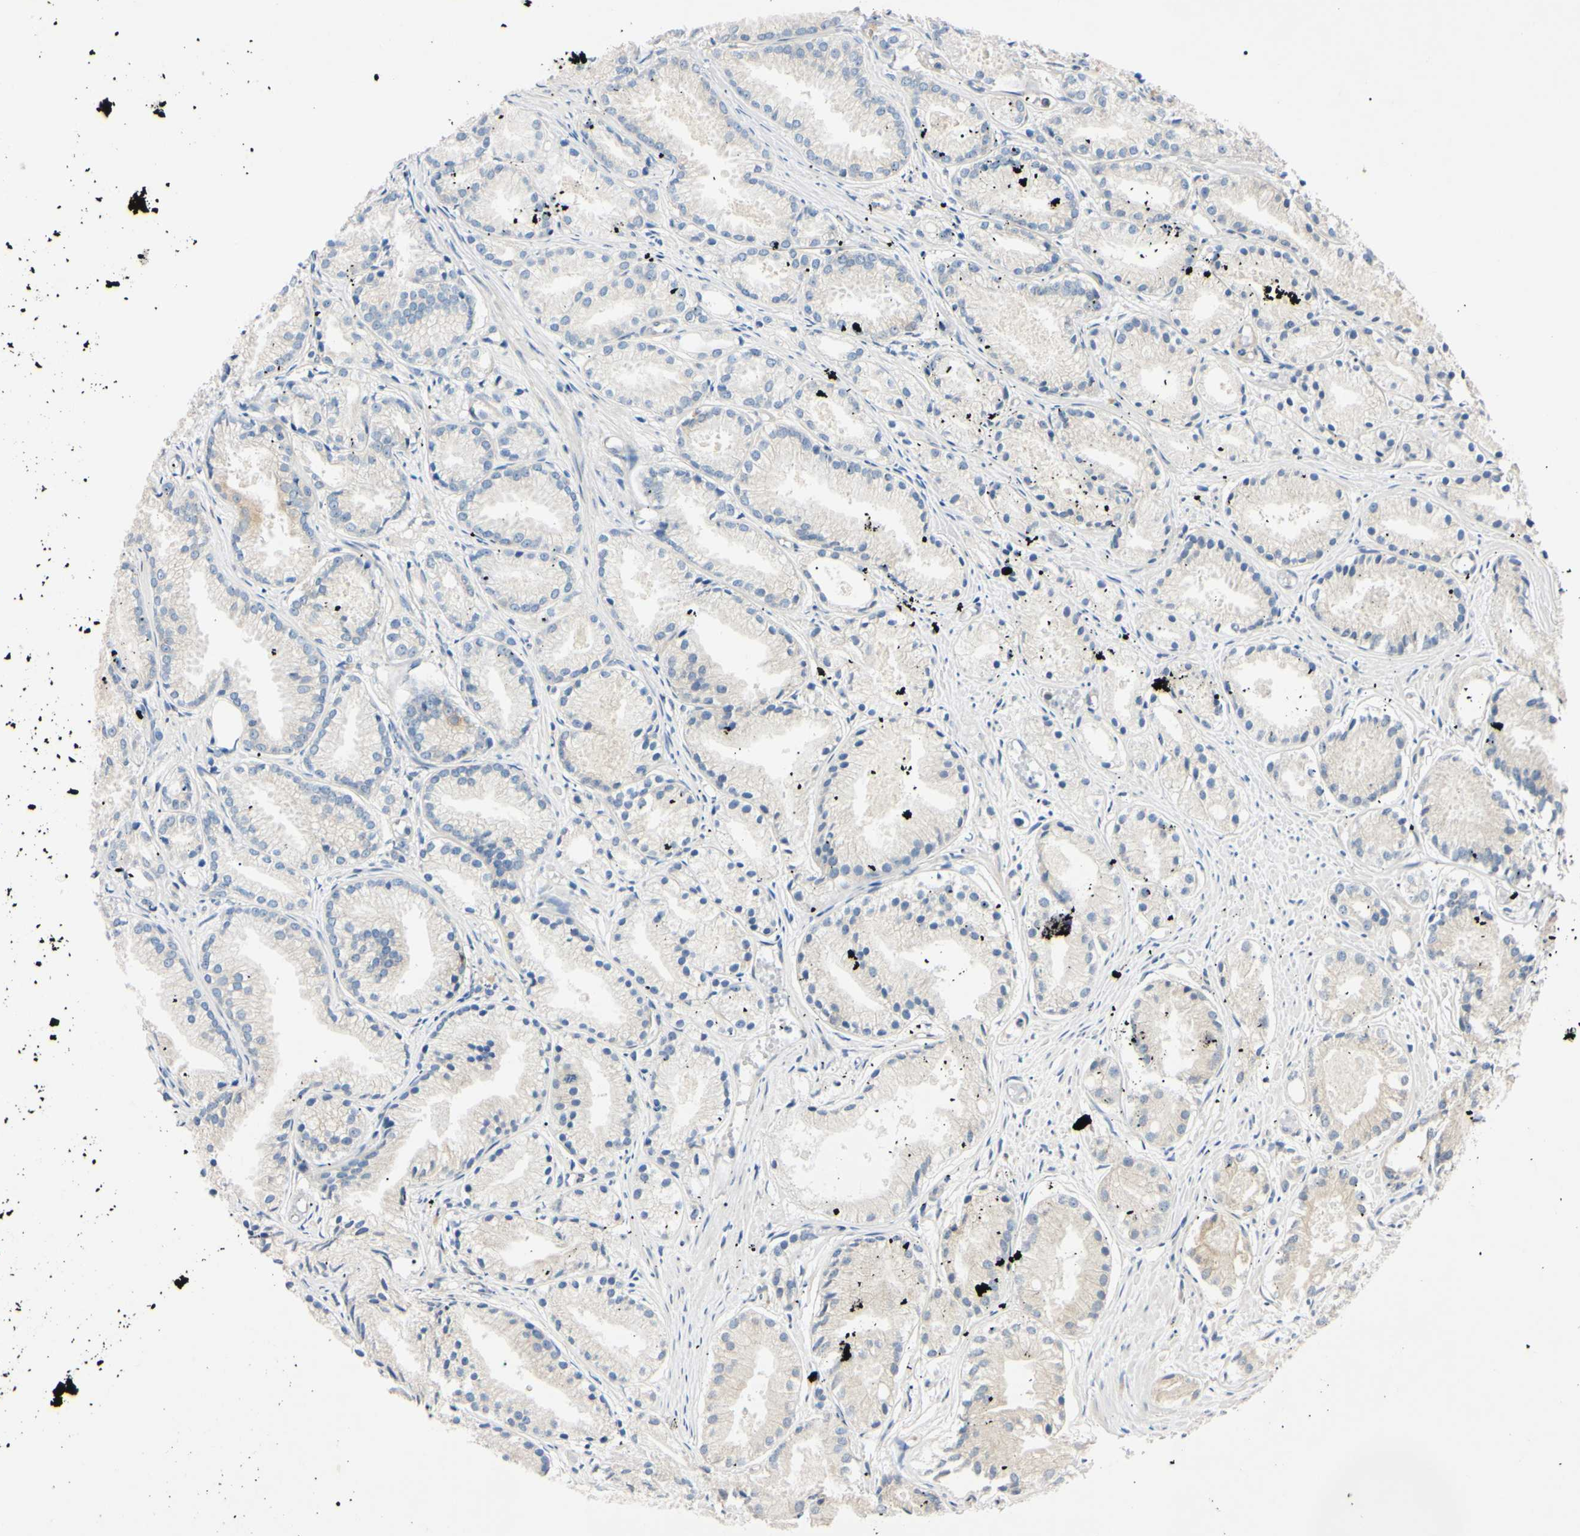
{"staining": {"intensity": "weak", "quantity": "<25%", "location": "cytoplasmic/membranous"}, "tissue": "prostate cancer", "cell_type": "Tumor cells", "image_type": "cancer", "snomed": [{"axis": "morphology", "description": "Adenocarcinoma, Low grade"}, {"axis": "topography", "description": "Prostate"}], "caption": "IHC of human low-grade adenocarcinoma (prostate) displays no staining in tumor cells.", "gene": "DNAJB12", "patient": {"sex": "male", "age": 72}}